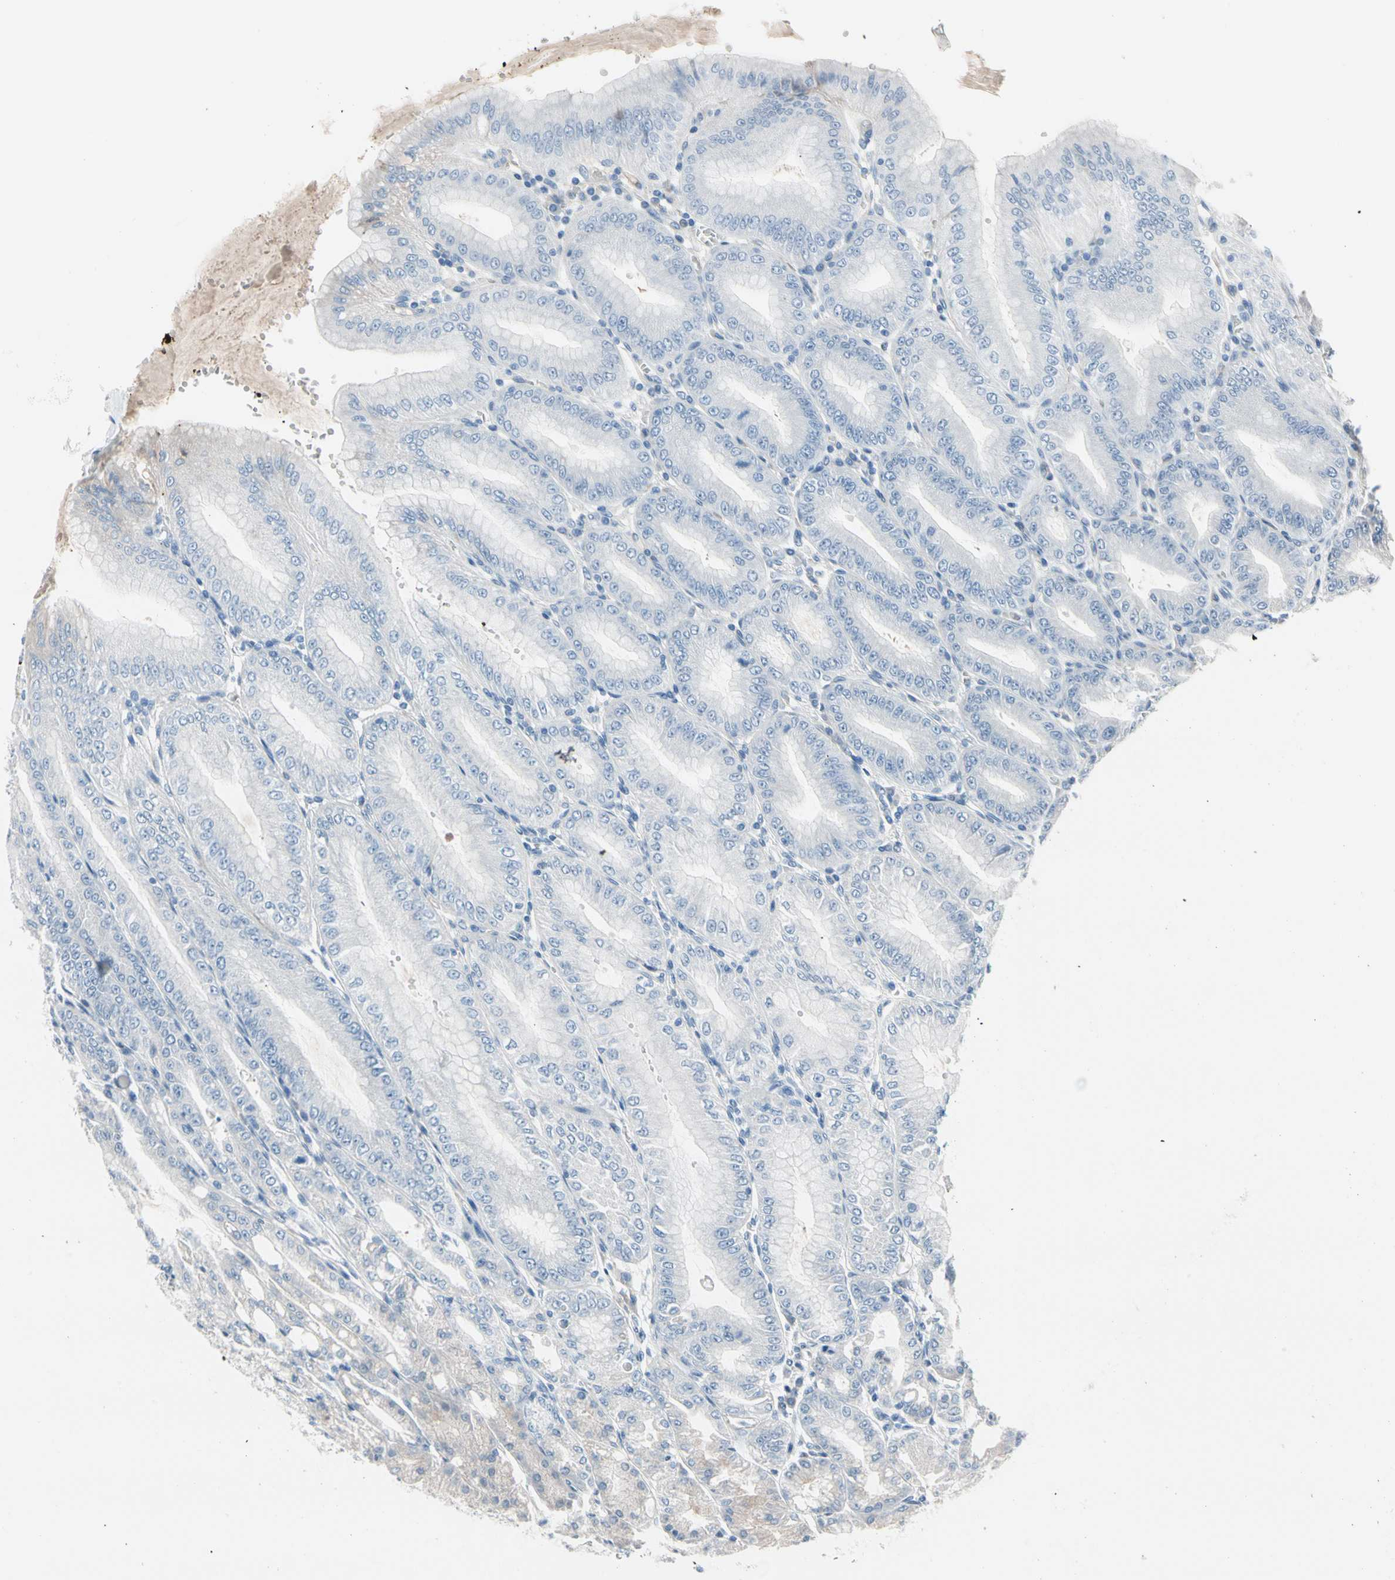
{"staining": {"intensity": "negative", "quantity": "none", "location": "none"}, "tissue": "stomach", "cell_type": "Glandular cells", "image_type": "normal", "snomed": [{"axis": "morphology", "description": "Normal tissue, NOS"}, {"axis": "topography", "description": "Stomach, lower"}], "caption": "The immunohistochemistry photomicrograph has no significant expression in glandular cells of stomach.", "gene": "PGR", "patient": {"sex": "male", "age": 71}}